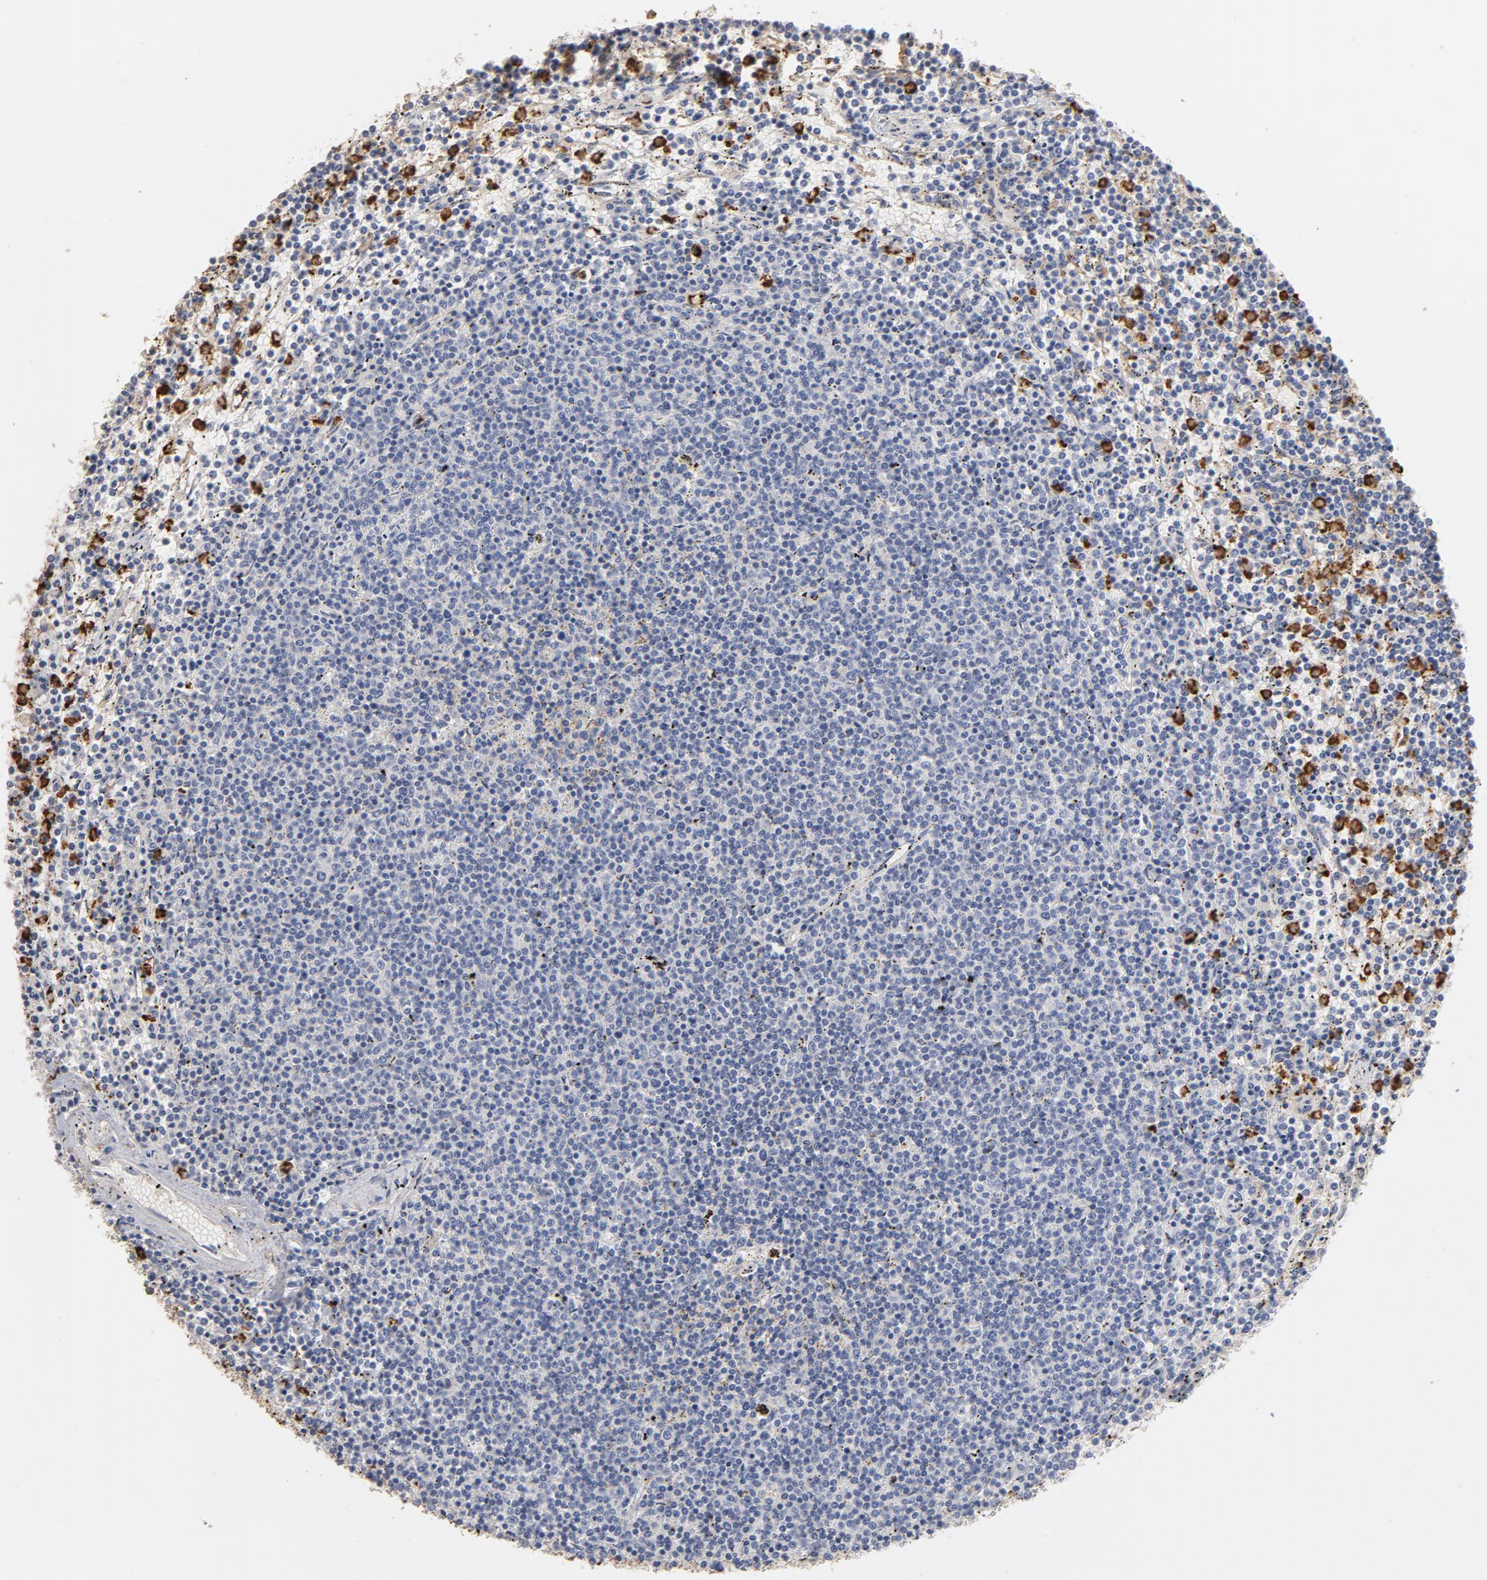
{"staining": {"intensity": "weak", "quantity": "<25%", "location": "cytoplasmic/membranous"}, "tissue": "lymphoma", "cell_type": "Tumor cells", "image_type": "cancer", "snomed": [{"axis": "morphology", "description": "Malignant lymphoma, non-Hodgkin's type, Low grade"}, {"axis": "topography", "description": "Spleen"}], "caption": "DAB immunohistochemical staining of human lymphoma displays no significant positivity in tumor cells. The staining was performed using DAB (3,3'-diaminobenzidine) to visualize the protein expression in brown, while the nuclei were stained in blue with hematoxylin (Magnification: 20x).", "gene": "PNMA1", "patient": {"sex": "female", "age": 50}}